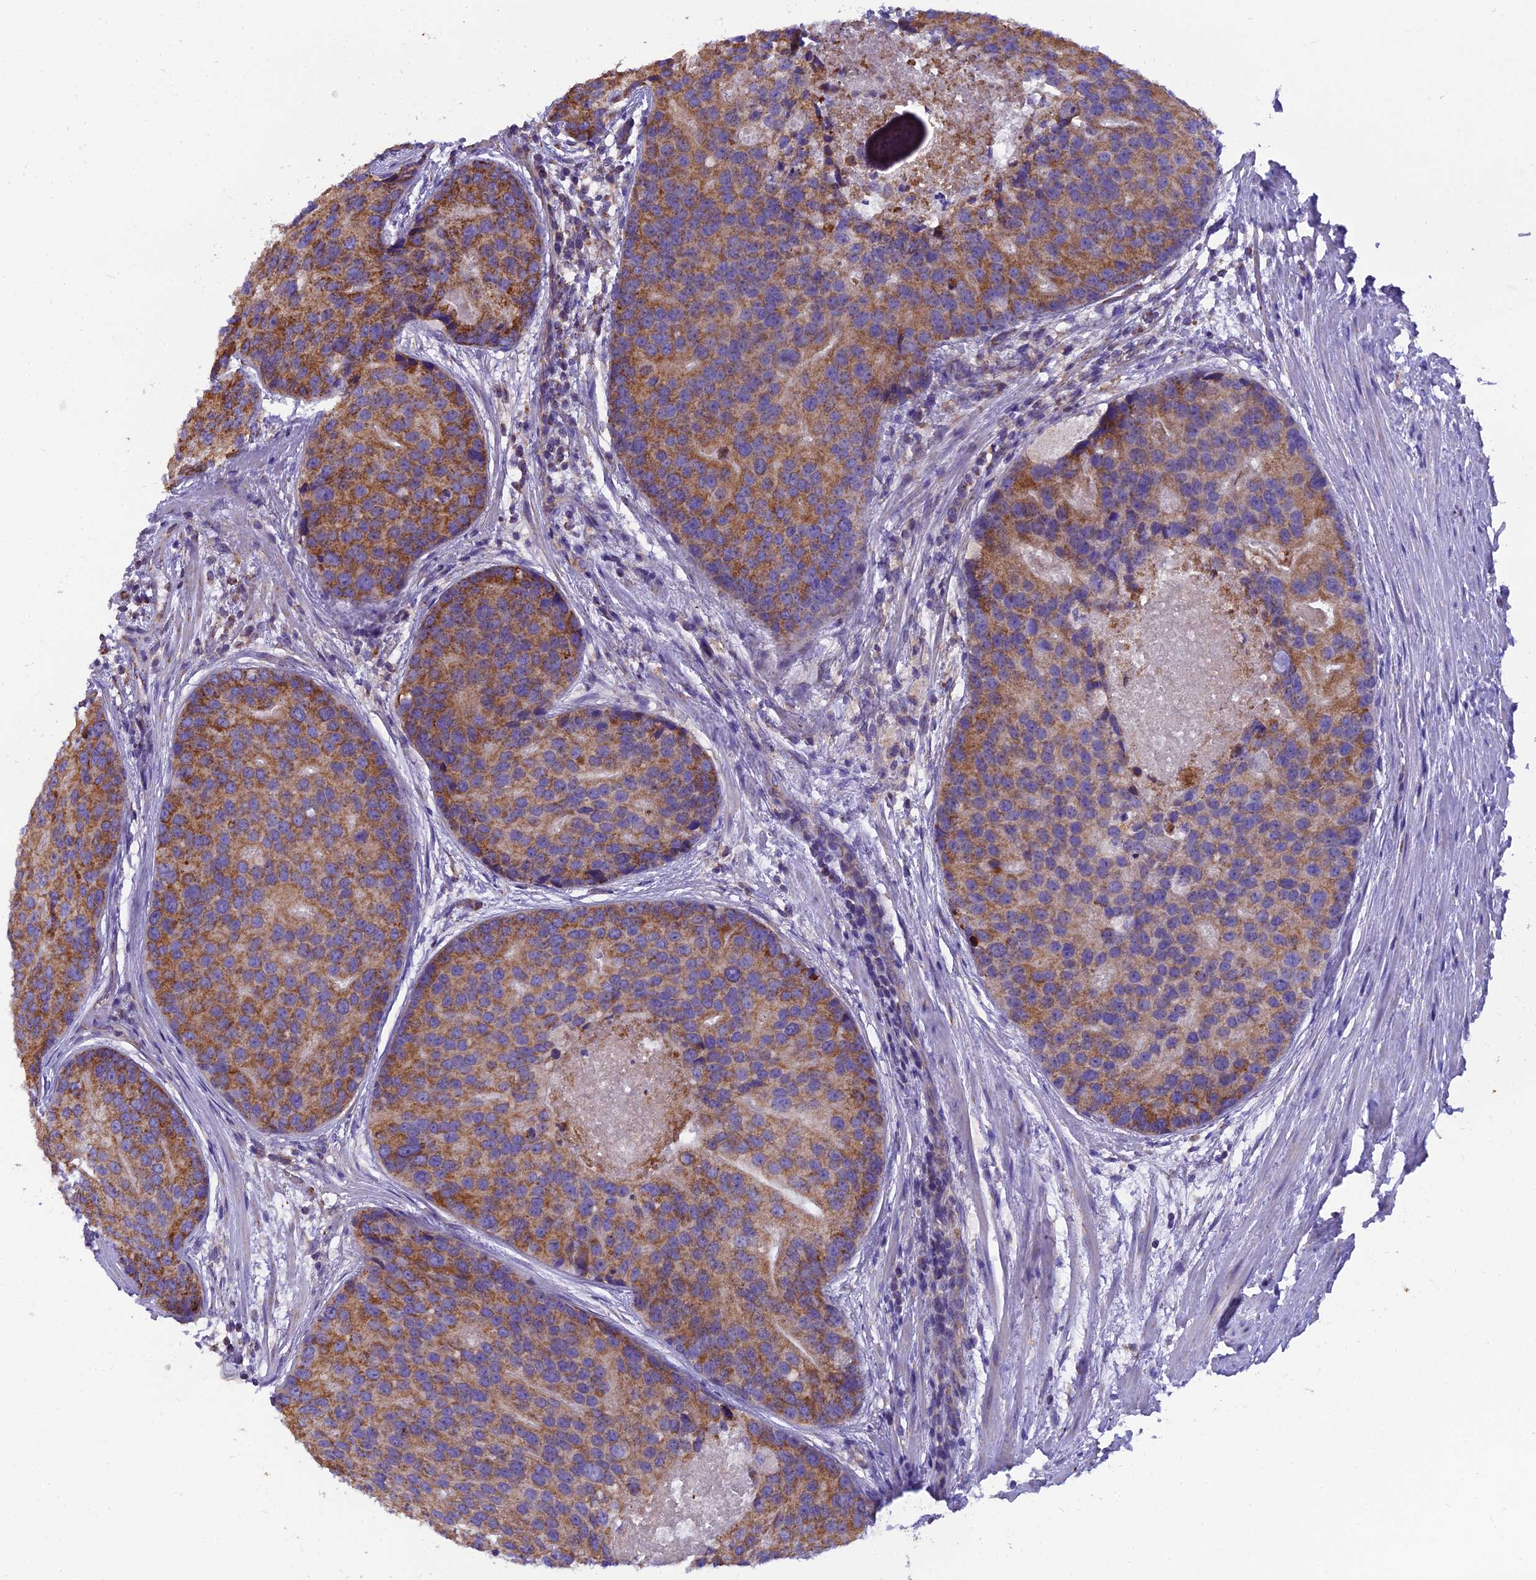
{"staining": {"intensity": "moderate", "quantity": ">75%", "location": "cytoplasmic/membranous"}, "tissue": "prostate cancer", "cell_type": "Tumor cells", "image_type": "cancer", "snomed": [{"axis": "morphology", "description": "Adenocarcinoma, High grade"}, {"axis": "topography", "description": "Prostate"}], "caption": "A high-resolution image shows immunohistochemistry staining of prostate cancer, which exhibits moderate cytoplasmic/membranous positivity in approximately >75% of tumor cells. (DAB IHC, brown staining for protein, blue staining for nuclei).", "gene": "GPD1", "patient": {"sex": "male", "age": 62}}